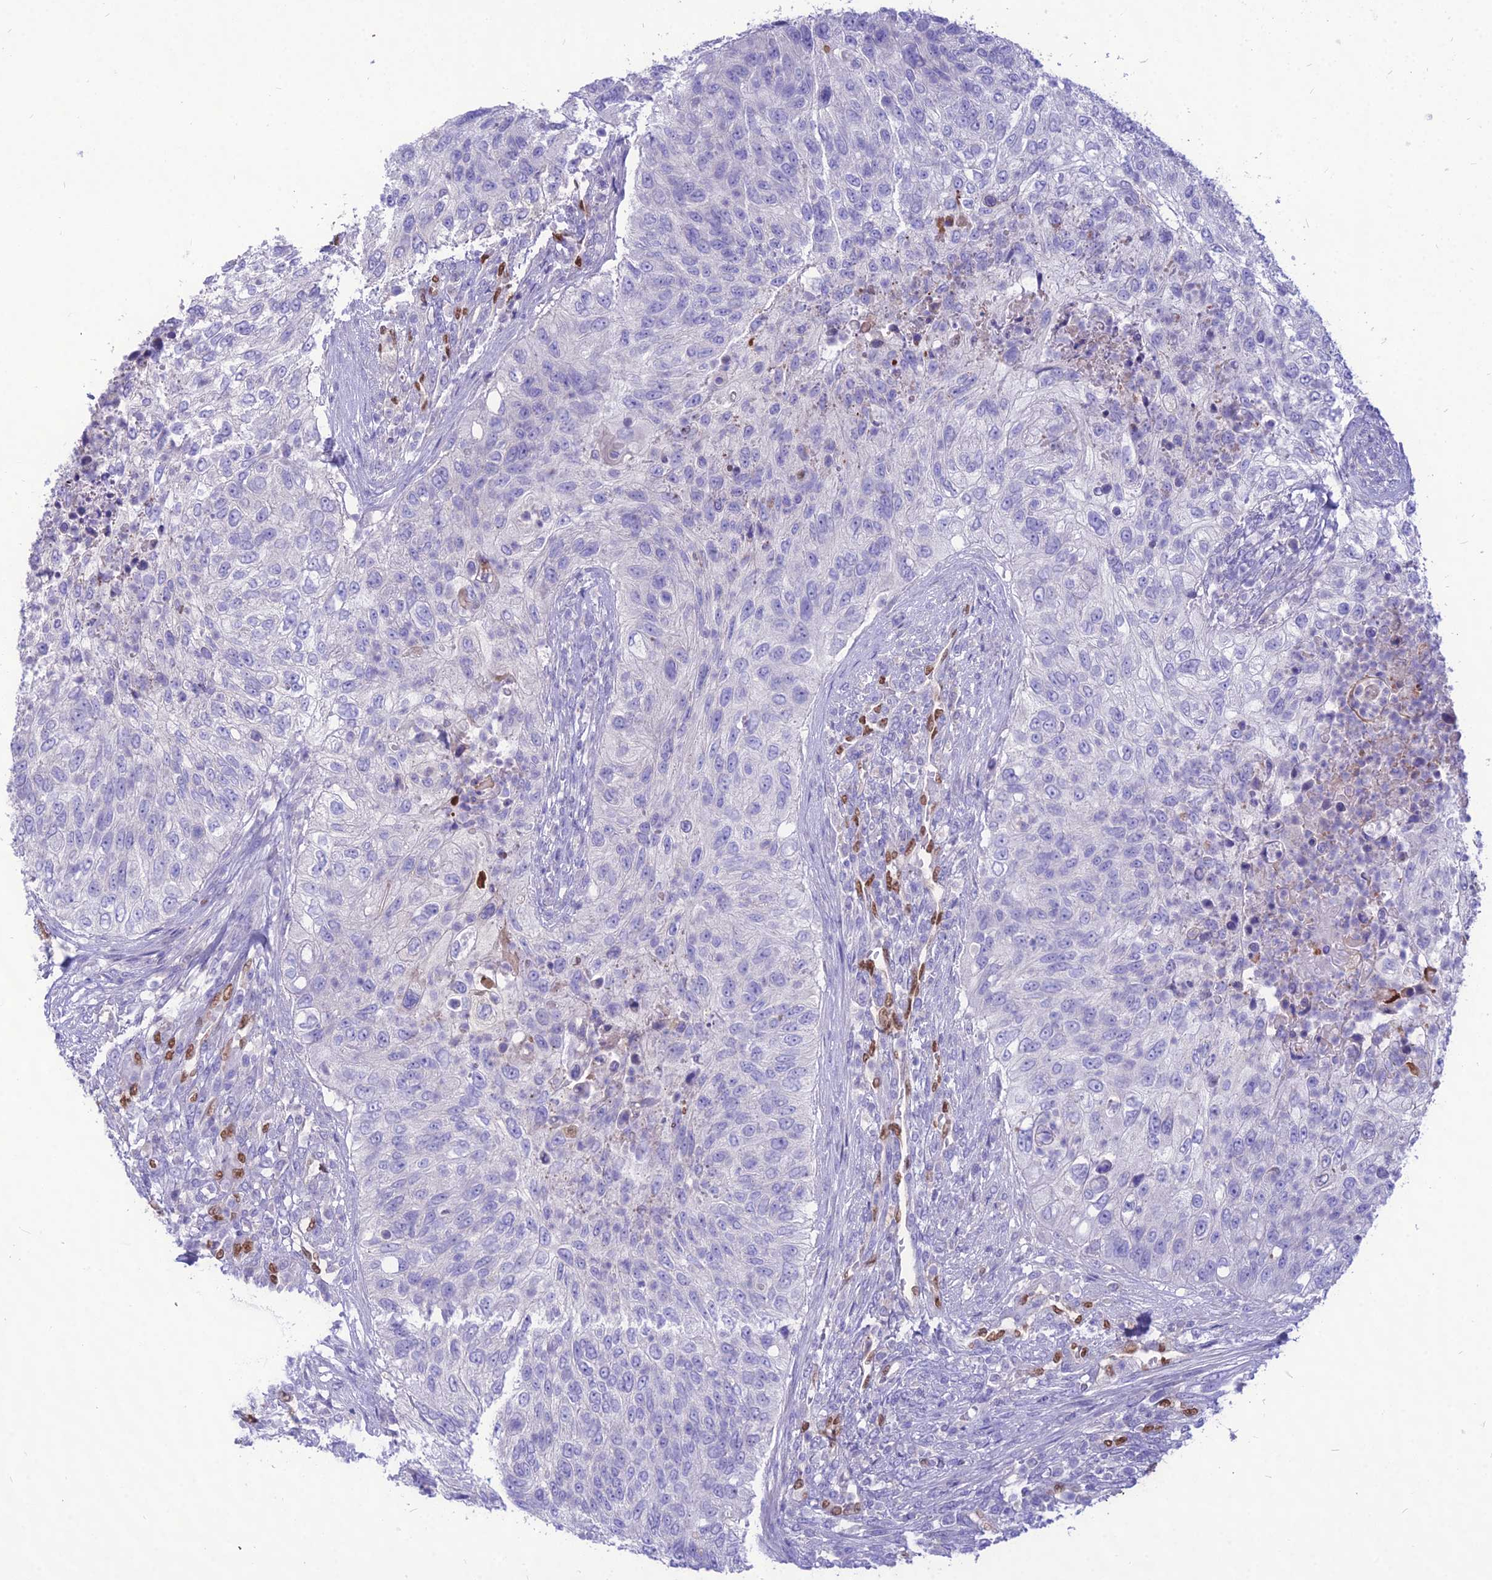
{"staining": {"intensity": "negative", "quantity": "none", "location": "none"}, "tissue": "urothelial cancer", "cell_type": "Tumor cells", "image_type": "cancer", "snomed": [{"axis": "morphology", "description": "Urothelial carcinoma, High grade"}, {"axis": "topography", "description": "Urinary bladder"}], "caption": "Immunohistochemistry of human urothelial carcinoma (high-grade) demonstrates no positivity in tumor cells.", "gene": "NOVA2", "patient": {"sex": "female", "age": 60}}